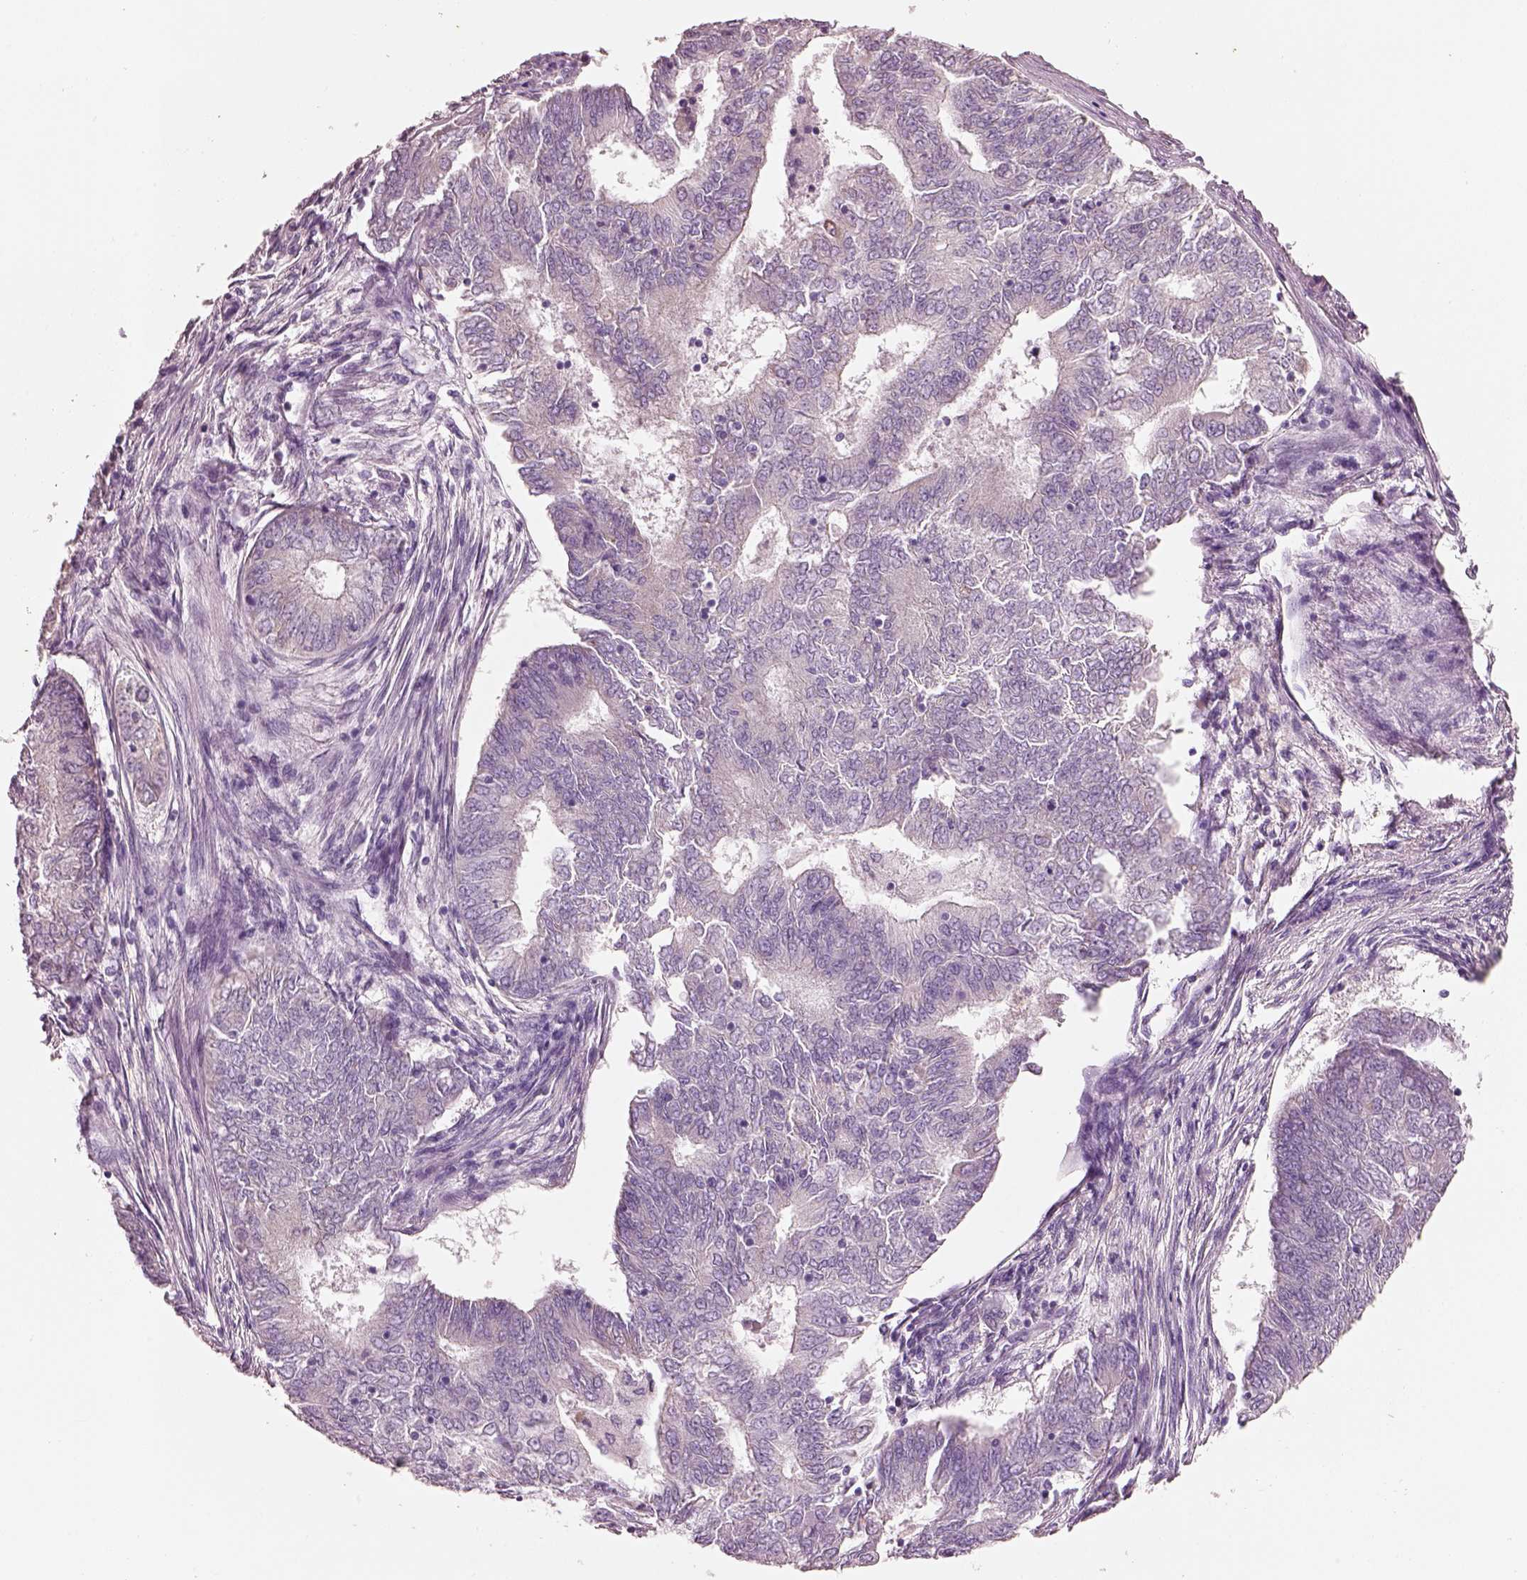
{"staining": {"intensity": "weak", "quantity": "25%-75%", "location": "cytoplasmic/membranous"}, "tissue": "endometrial cancer", "cell_type": "Tumor cells", "image_type": "cancer", "snomed": [{"axis": "morphology", "description": "Adenocarcinoma, NOS"}, {"axis": "topography", "description": "Endometrium"}], "caption": "This micrograph displays adenocarcinoma (endometrial) stained with IHC to label a protein in brown. The cytoplasmic/membranous of tumor cells show weak positivity for the protein. Nuclei are counter-stained blue.", "gene": "ELSPBP1", "patient": {"sex": "female", "age": 62}}